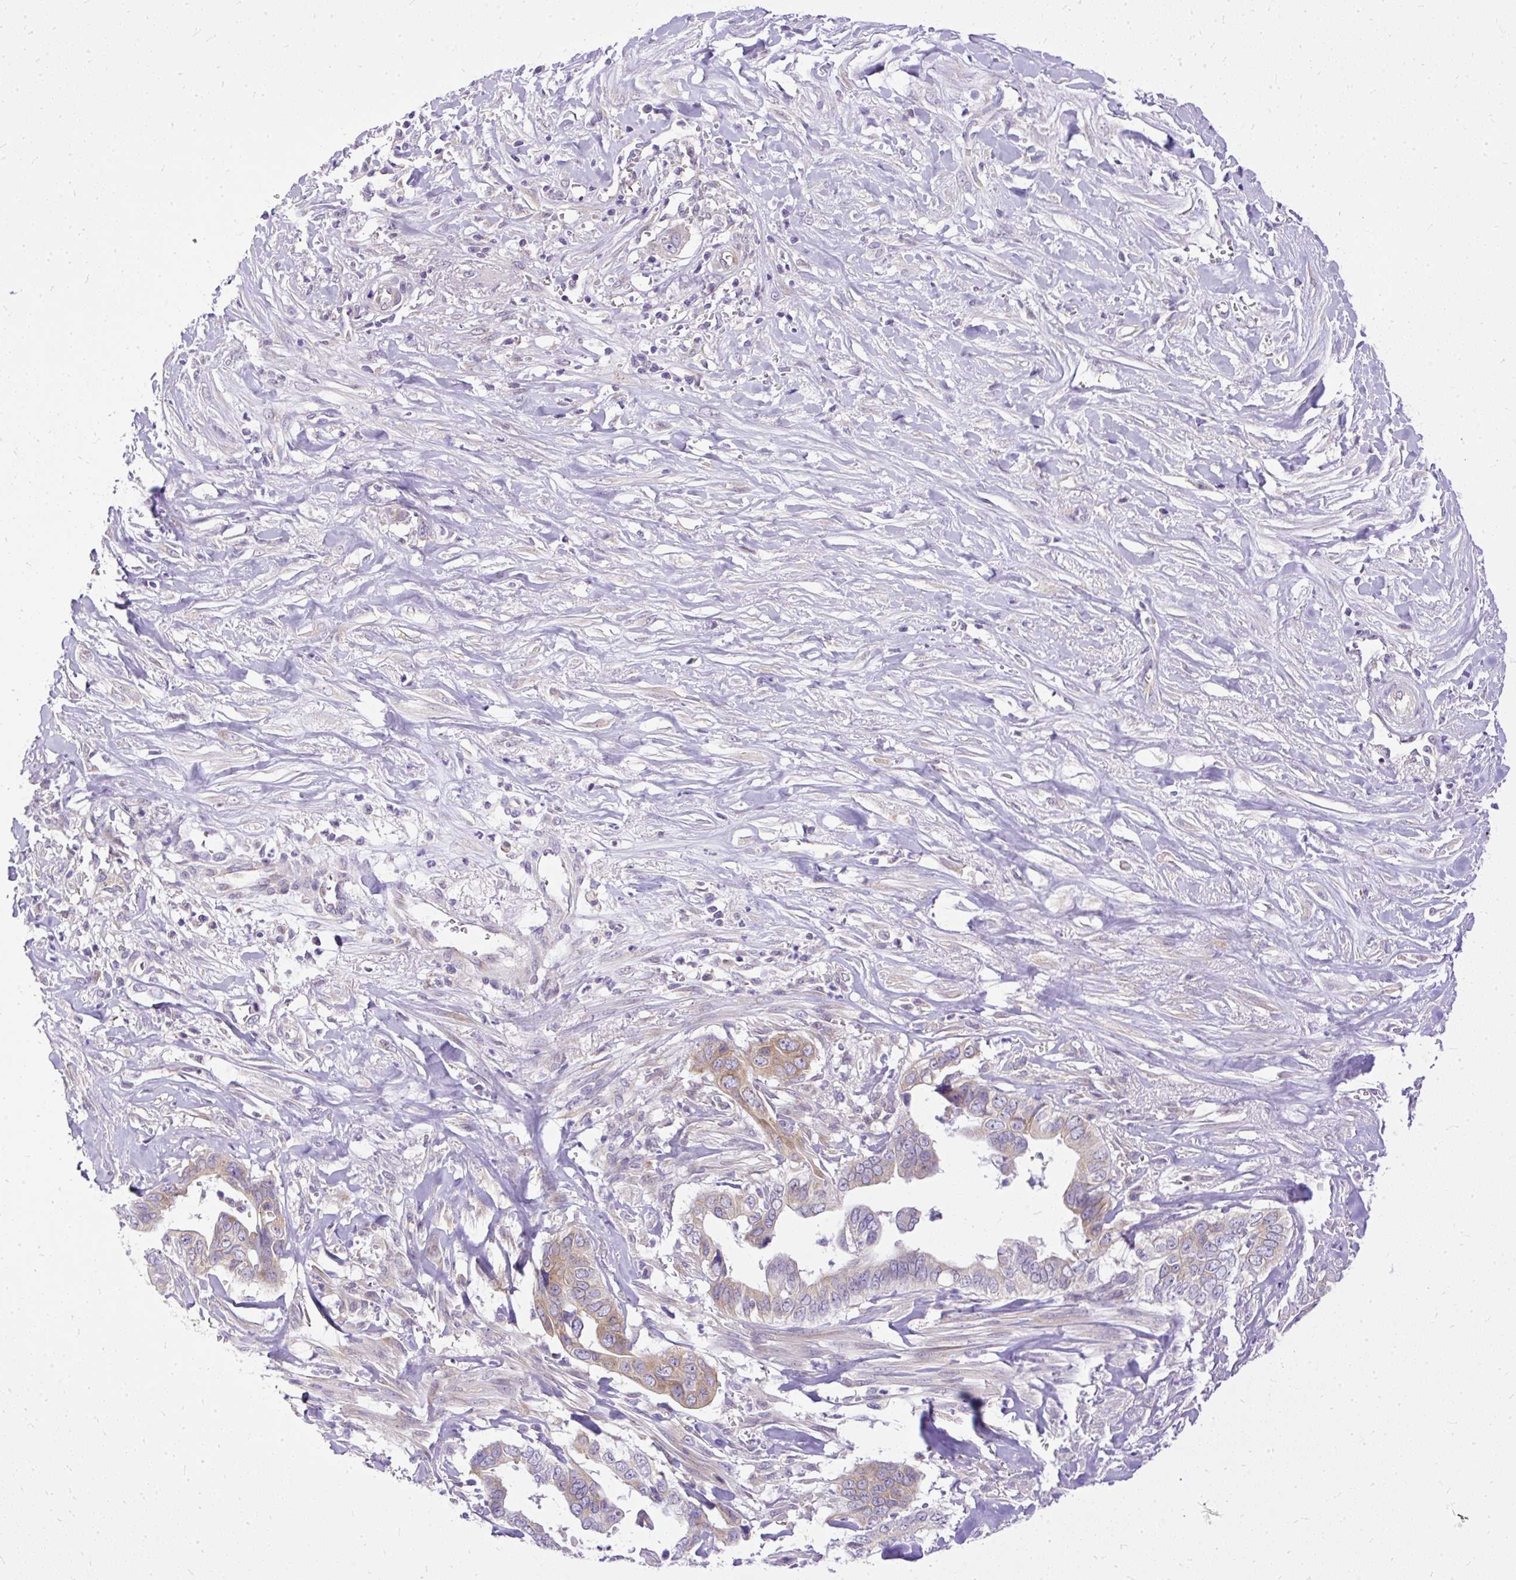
{"staining": {"intensity": "weak", "quantity": "25%-75%", "location": "cytoplasmic/membranous"}, "tissue": "liver cancer", "cell_type": "Tumor cells", "image_type": "cancer", "snomed": [{"axis": "morphology", "description": "Cholangiocarcinoma"}, {"axis": "topography", "description": "Liver"}], "caption": "Brown immunohistochemical staining in human liver cancer (cholangiocarcinoma) displays weak cytoplasmic/membranous expression in about 25%-75% of tumor cells.", "gene": "AMFR", "patient": {"sex": "female", "age": 79}}